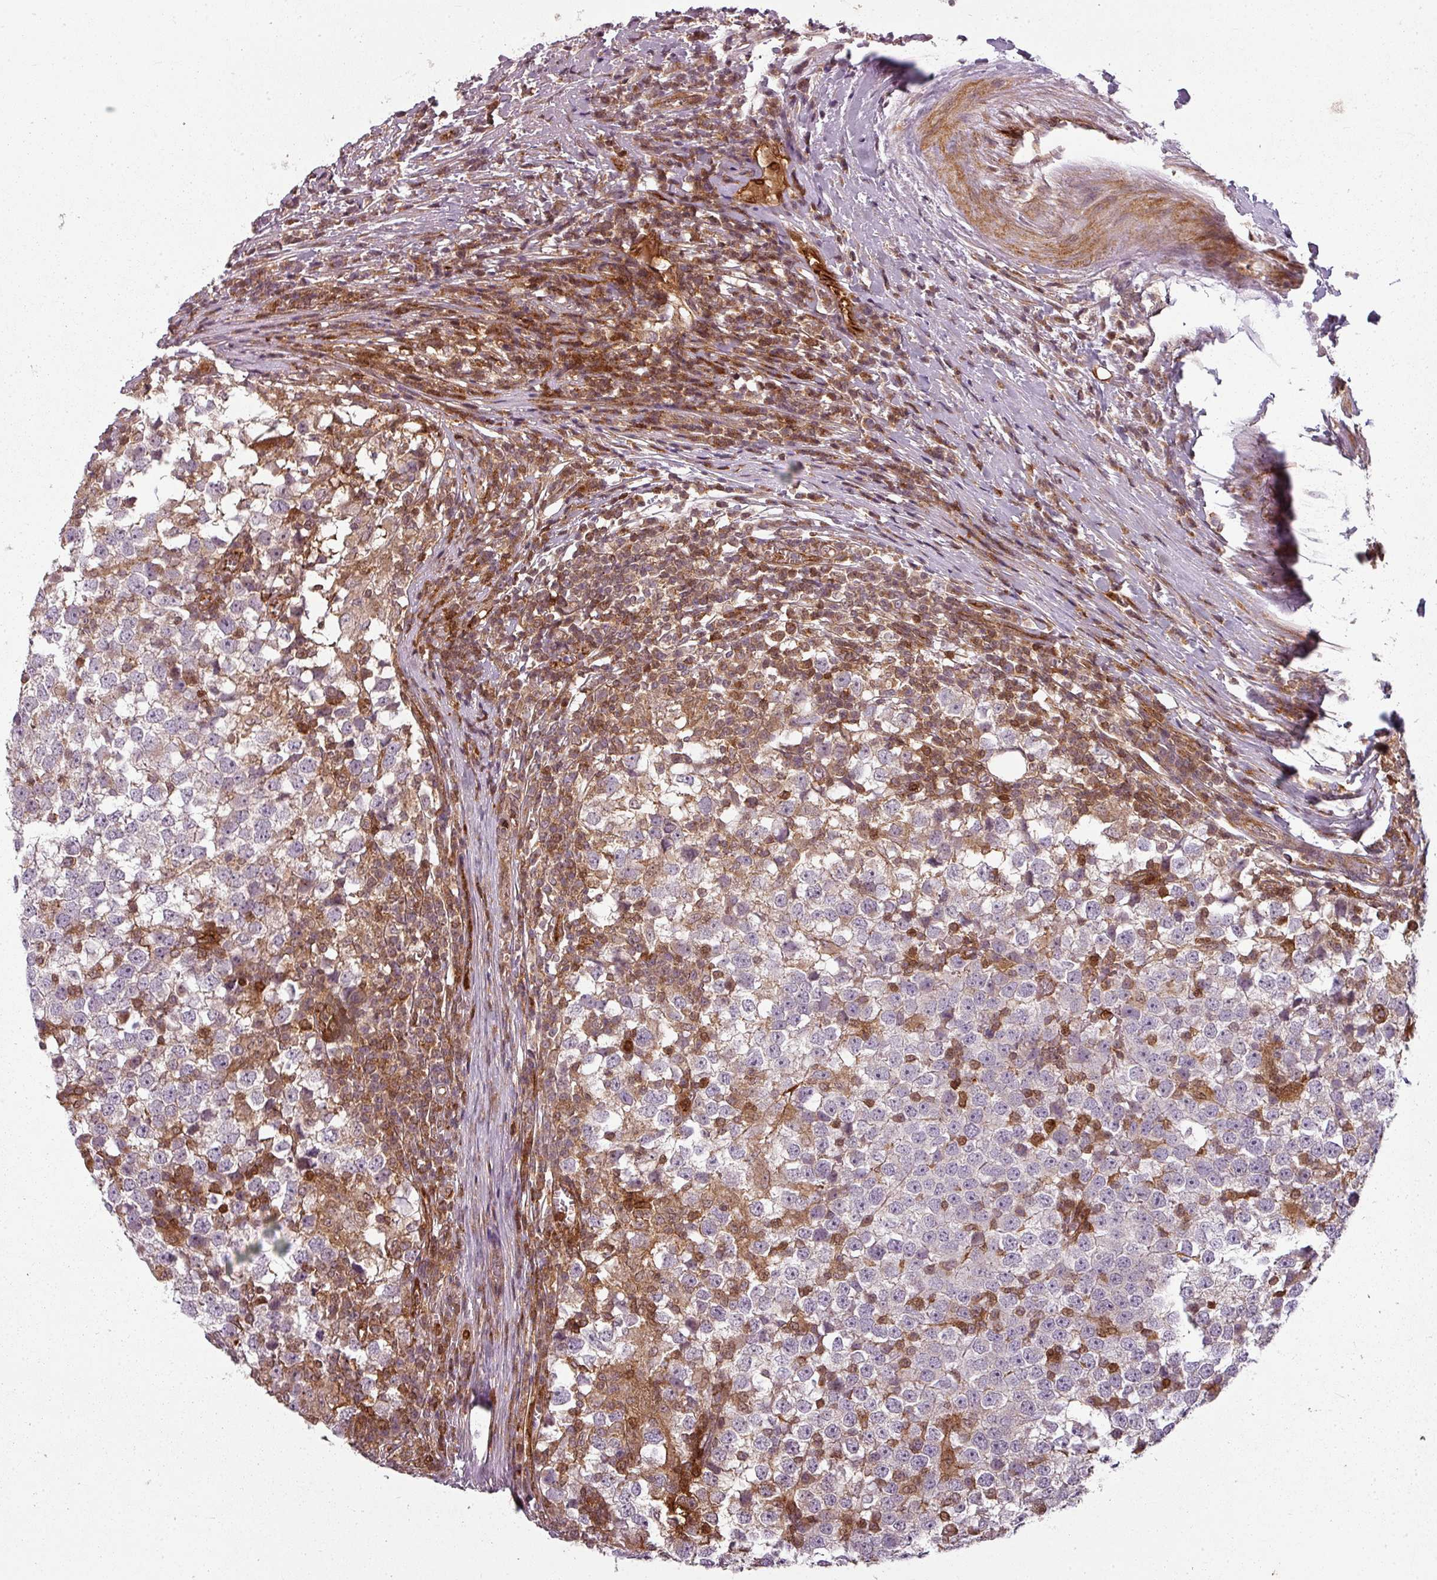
{"staining": {"intensity": "negative", "quantity": "none", "location": "none"}, "tissue": "testis cancer", "cell_type": "Tumor cells", "image_type": "cancer", "snomed": [{"axis": "morphology", "description": "Seminoma, NOS"}, {"axis": "topography", "description": "Testis"}], "caption": "Tumor cells are negative for protein expression in human testis cancer.", "gene": "CLIC1", "patient": {"sex": "male", "age": 65}}